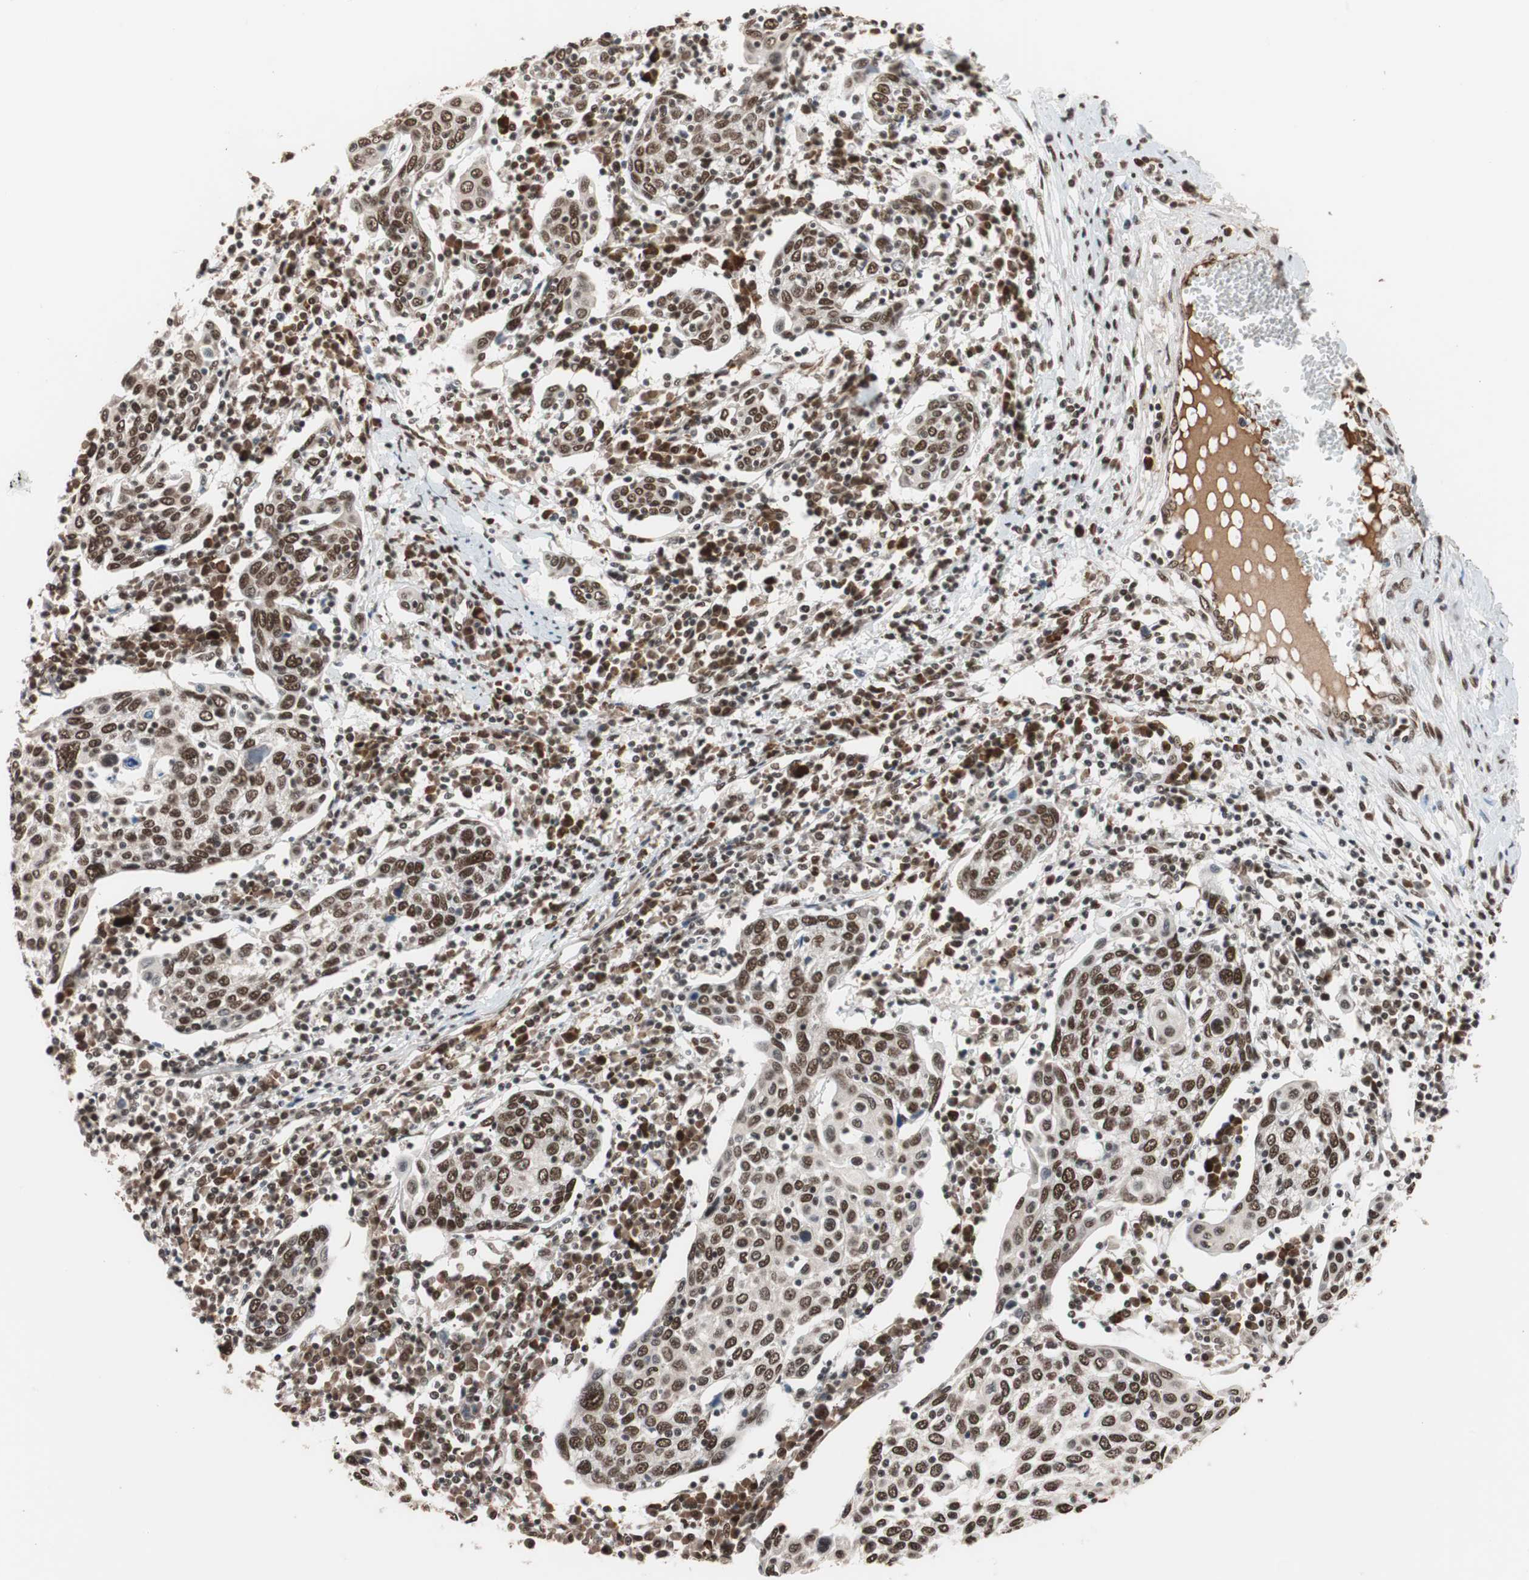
{"staining": {"intensity": "strong", "quantity": ">75%", "location": "nuclear"}, "tissue": "cervical cancer", "cell_type": "Tumor cells", "image_type": "cancer", "snomed": [{"axis": "morphology", "description": "Squamous cell carcinoma, NOS"}, {"axis": "topography", "description": "Cervix"}], "caption": "Squamous cell carcinoma (cervical) stained for a protein demonstrates strong nuclear positivity in tumor cells. (DAB (3,3'-diaminobenzidine) = brown stain, brightfield microscopy at high magnification).", "gene": "CHAMP1", "patient": {"sex": "female", "age": 40}}